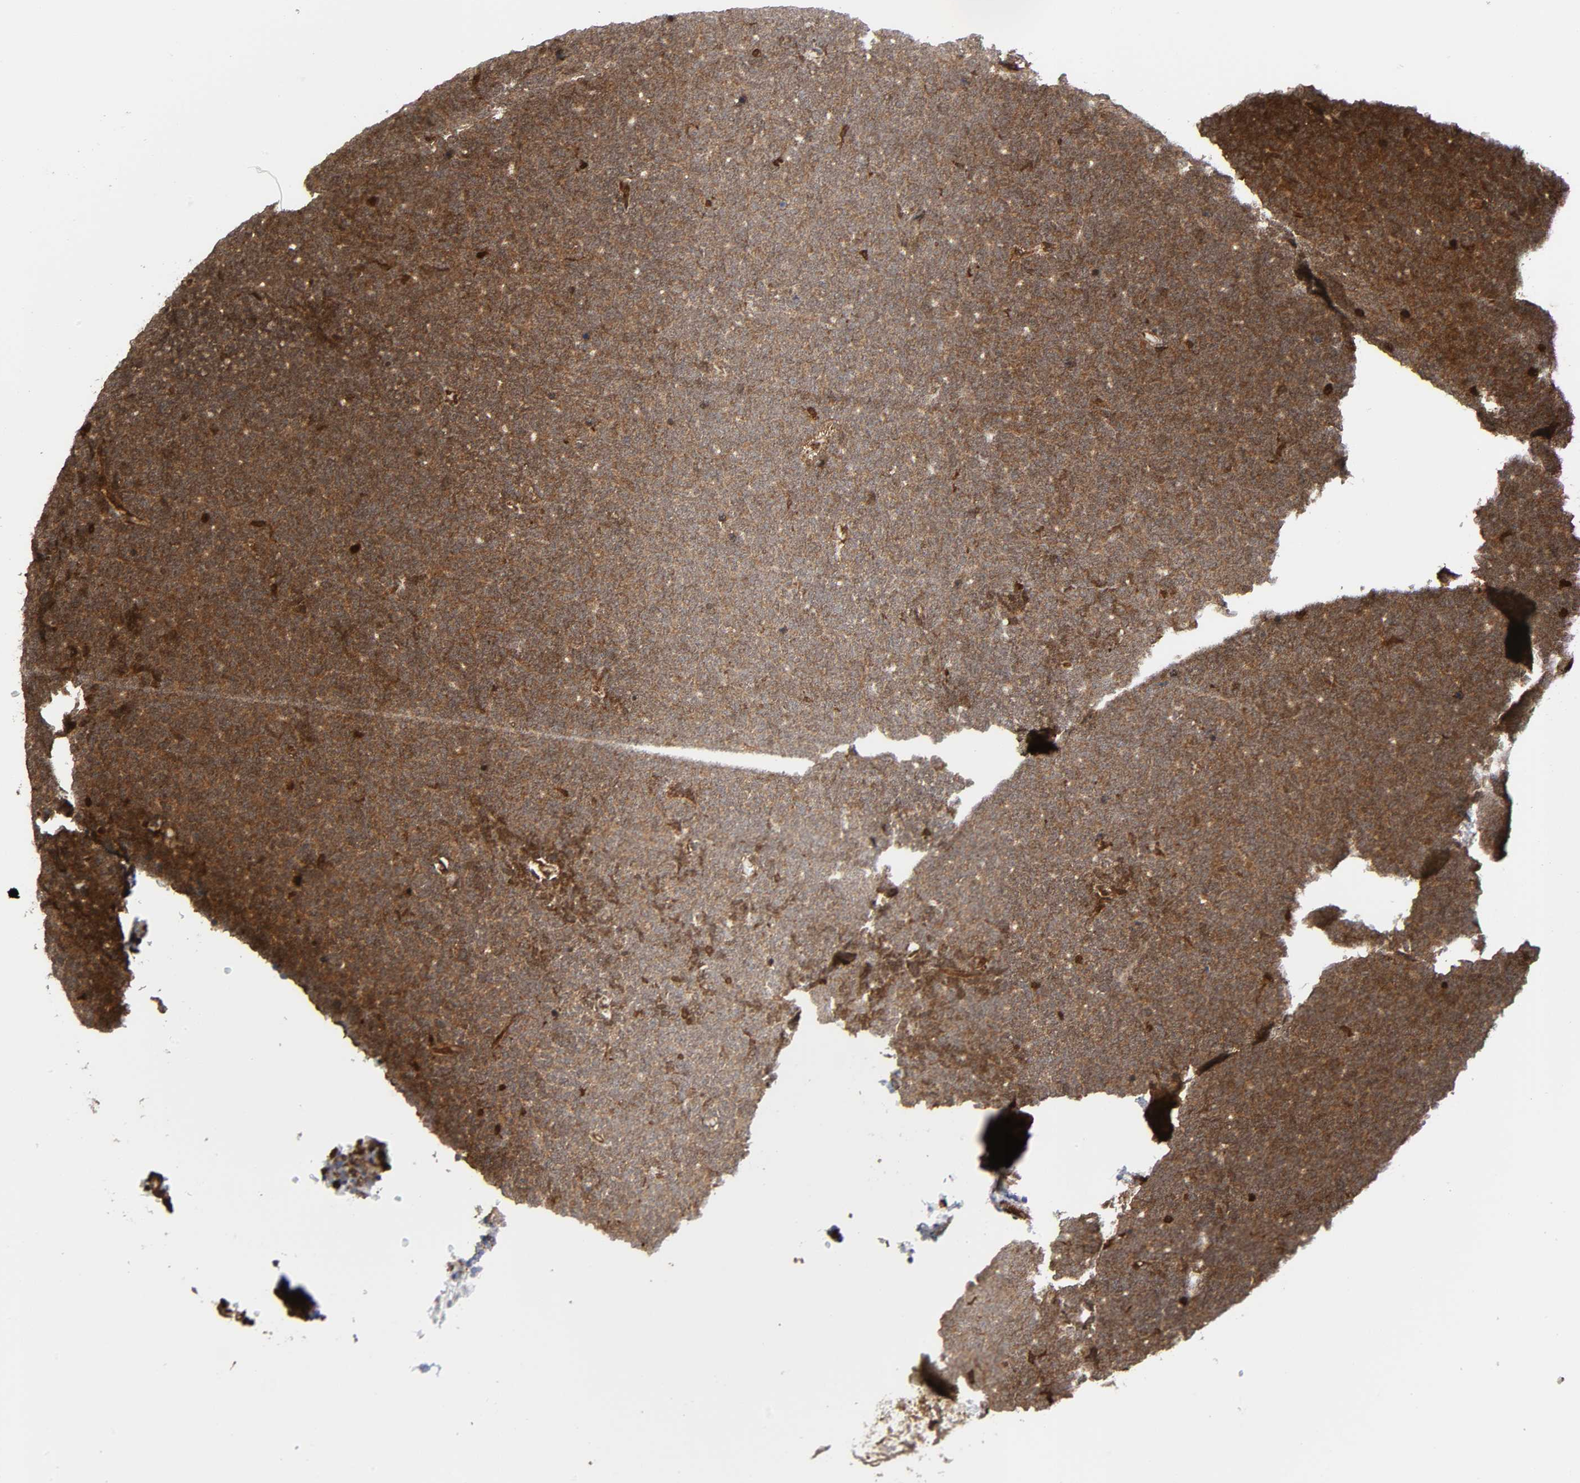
{"staining": {"intensity": "moderate", "quantity": ">75%", "location": "cytoplasmic/membranous"}, "tissue": "renal cancer", "cell_type": "Tumor cells", "image_type": "cancer", "snomed": [{"axis": "morphology", "description": "Neoplasm, malignant, NOS"}, {"axis": "topography", "description": "Kidney"}], "caption": "Moderate cytoplasmic/membranous expression for a protein is present in approximately >75% of tumor cells of renal cancer using immunohistochemistry.", "gene": "MAPK1", "patient": {"sex": "male", "age": 28}}